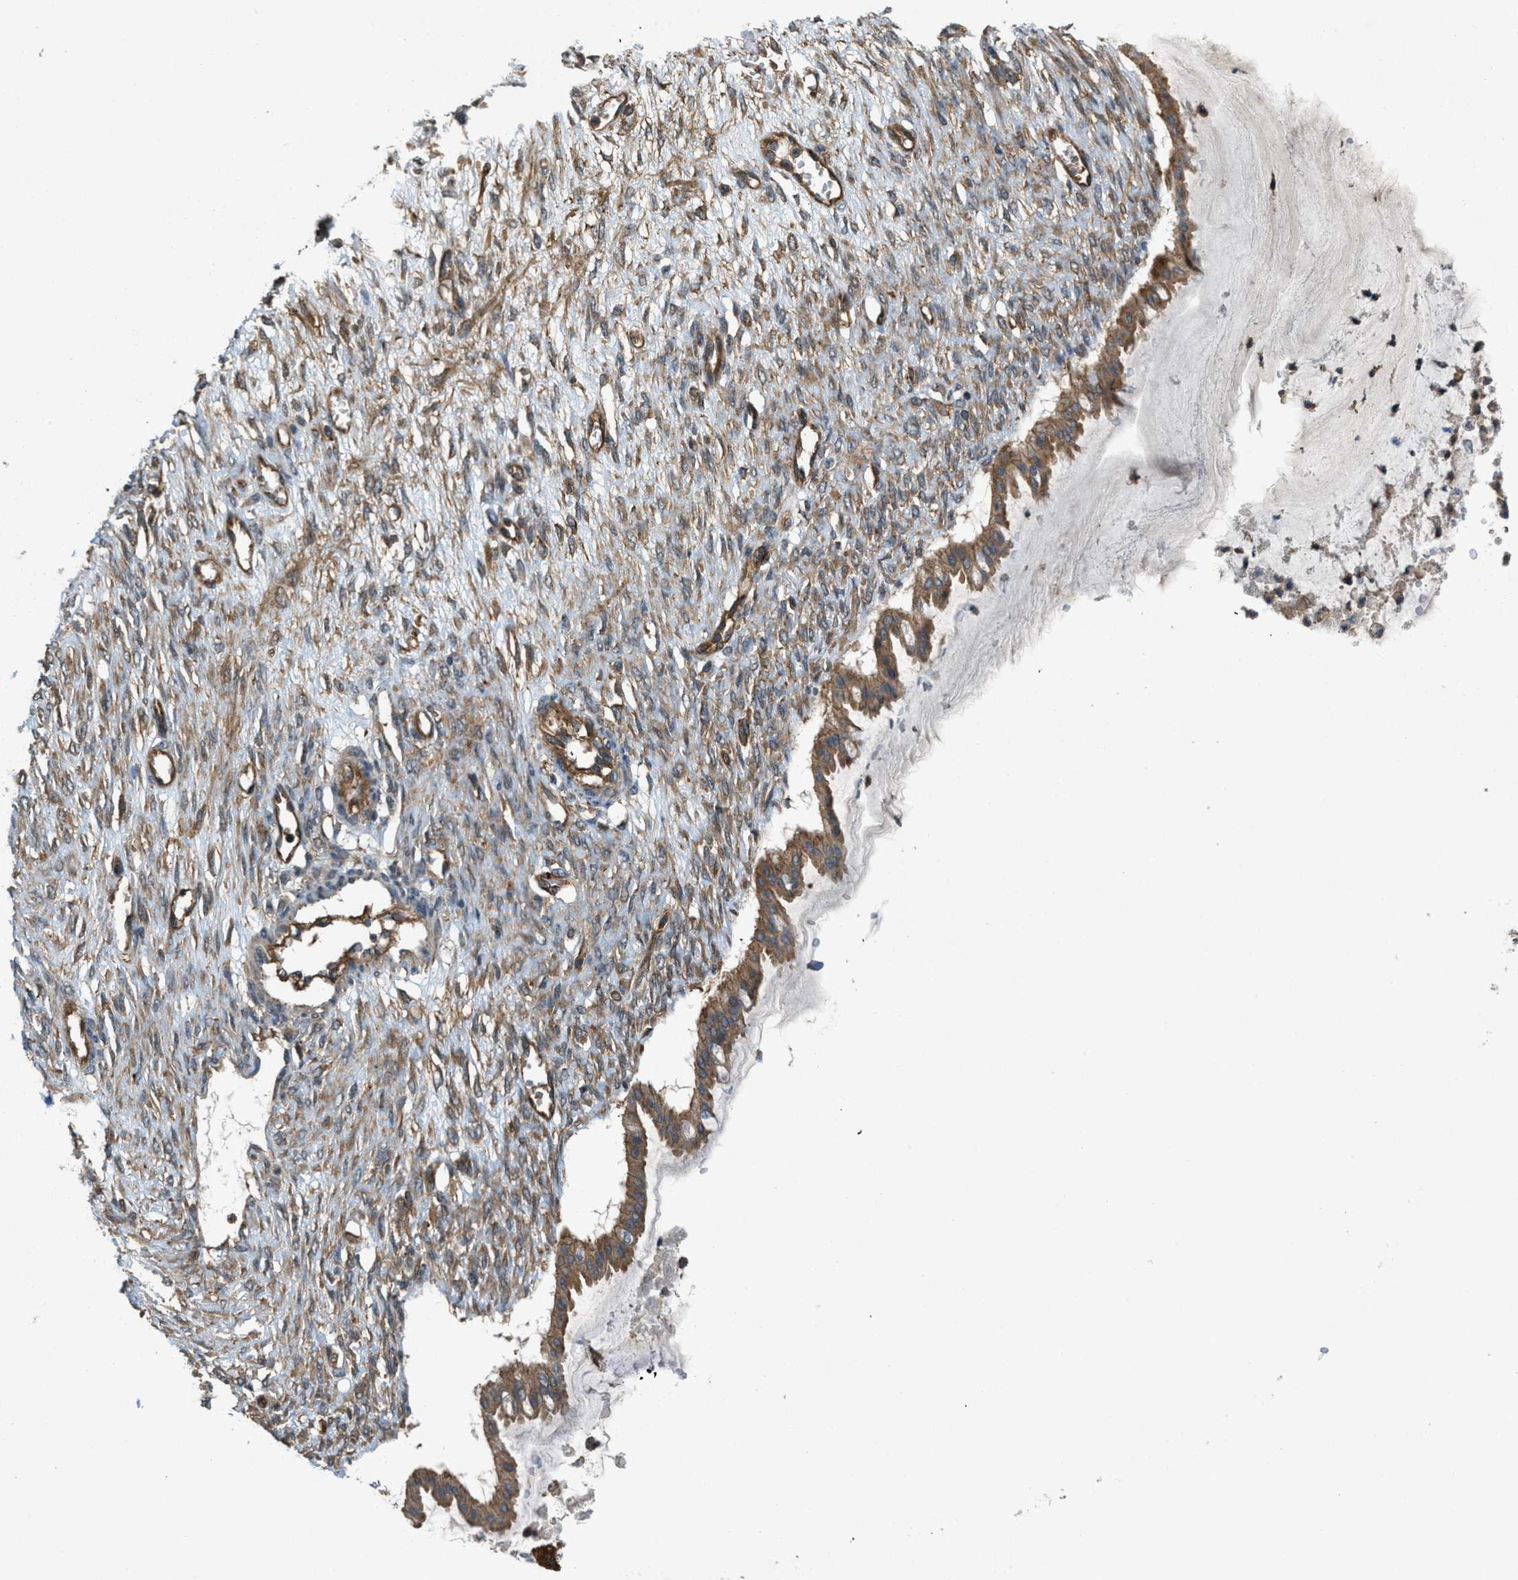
{"staining": {"intensity": "moderate", "quantity": ">75%", "location": "cytoplasmic/membranous"}, "tissue": "ovarian cancer", "cell_type": "Tumor cells", "image_type": "cancer", "snomed": [{"axis": "morphology", "description": "Cystadenocarcinoma, mucinous, NOS"}, {"axis": "topography", "description": "Ovary"}], "caption": "An image showing moderate cytoplasmic/membranous staining in about >75% of tumor cells in ovarian cancer, as visualized by brown immunohistochemical staining.", "gene": "BAG4", "patient": {"sex": "female", "age": 73}}